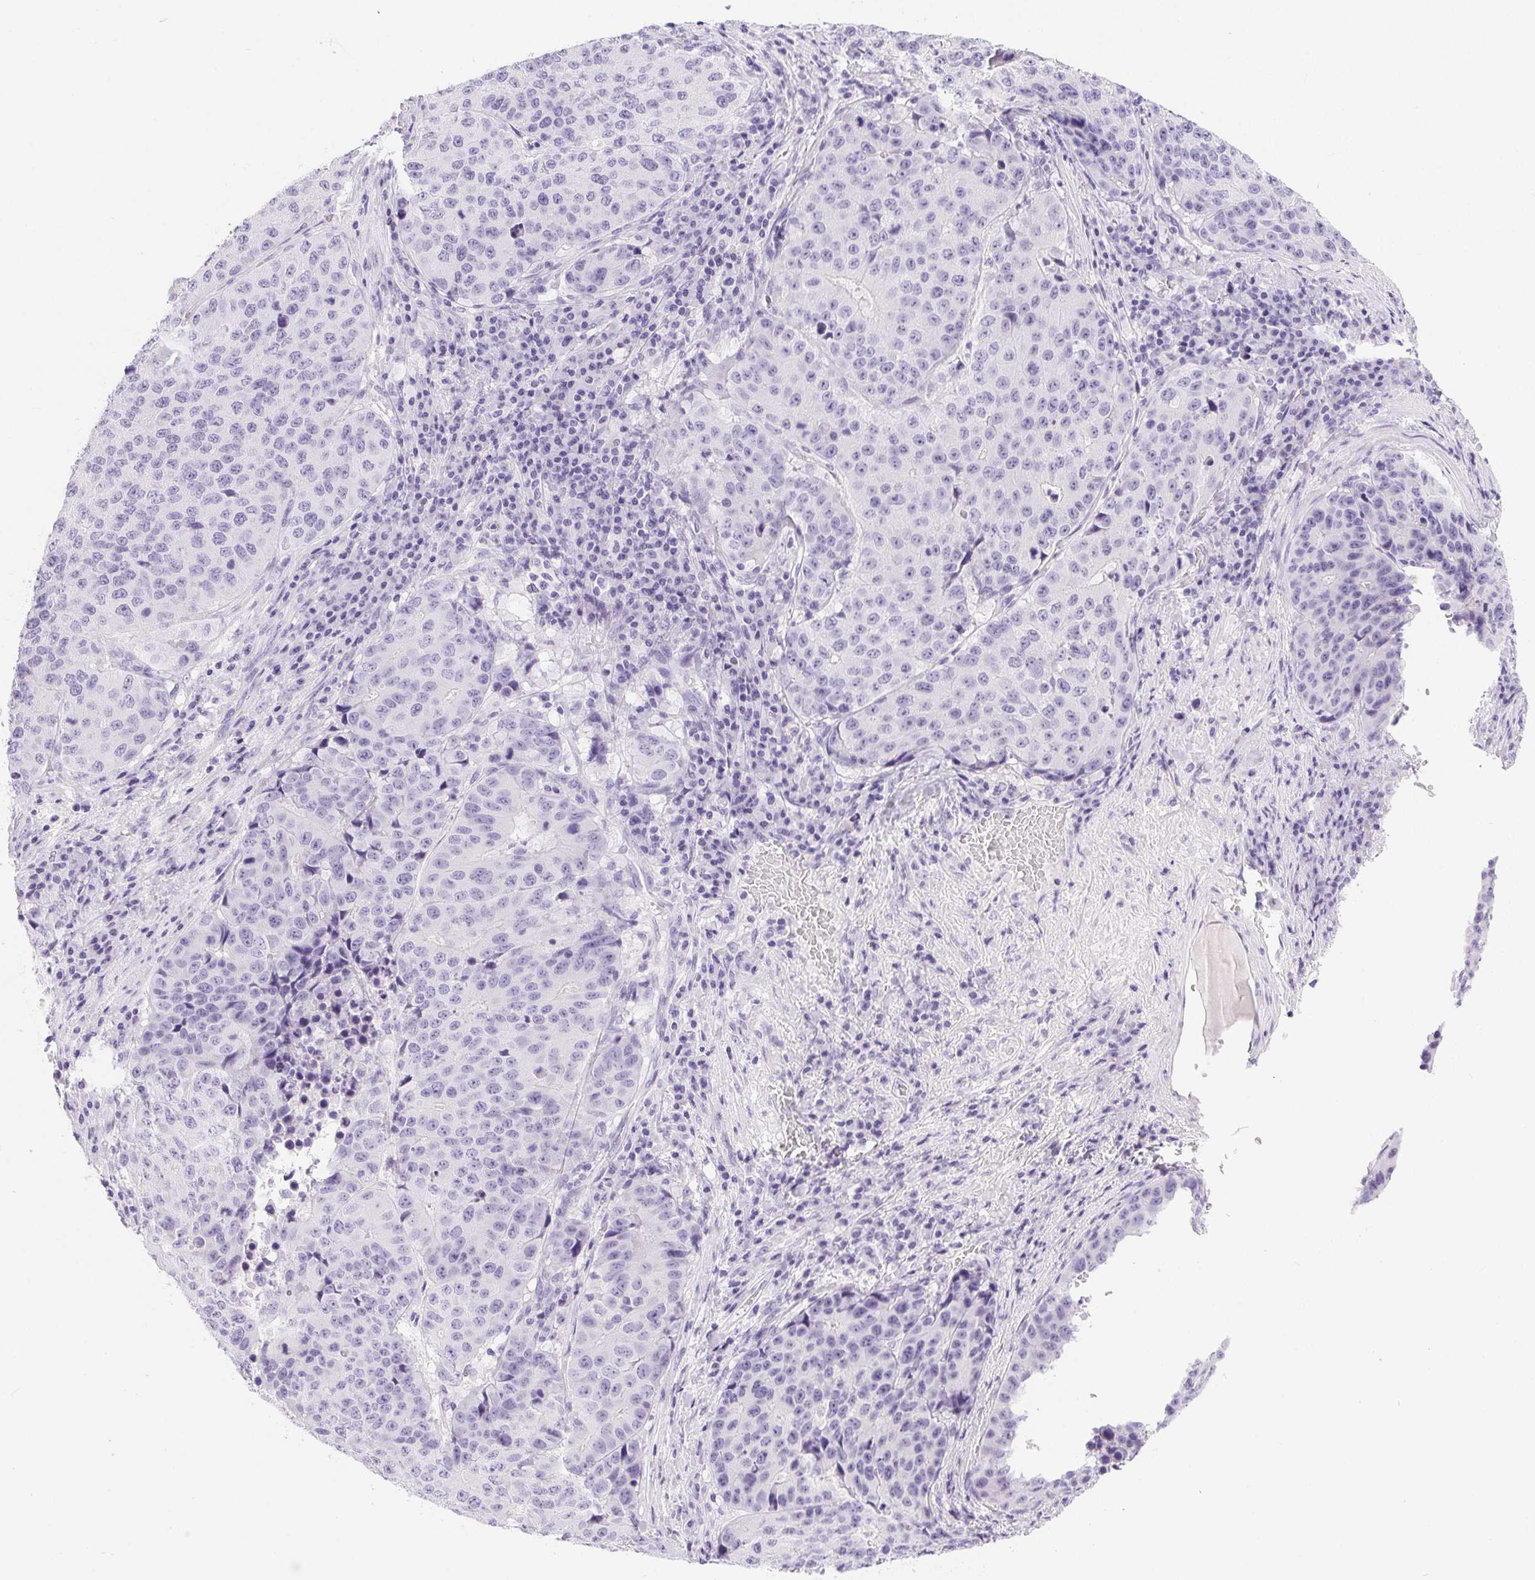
{"staining": {"intensity": "negative", "quantity": "none", "location": "none"}, "tissue": "stomach cancer", "cell_type": "Tumor cells", "image_type": "cancer", "snomed": [{"axis": "morphology", "description": "Adenocarcinoma, NOS"}, {"axis": "topography", "description": "Stomach"}], "caption": "A high-resolution histopathology image shows IHC staining of stomach cancer (adenocarcinoma), which reveals no significant expression in tumor cells. (DAB (3,3'-diaminobenzidine) IHC, high magnification).", "gene": "XDH", "patient": {"sex": "male", "age": 71}}